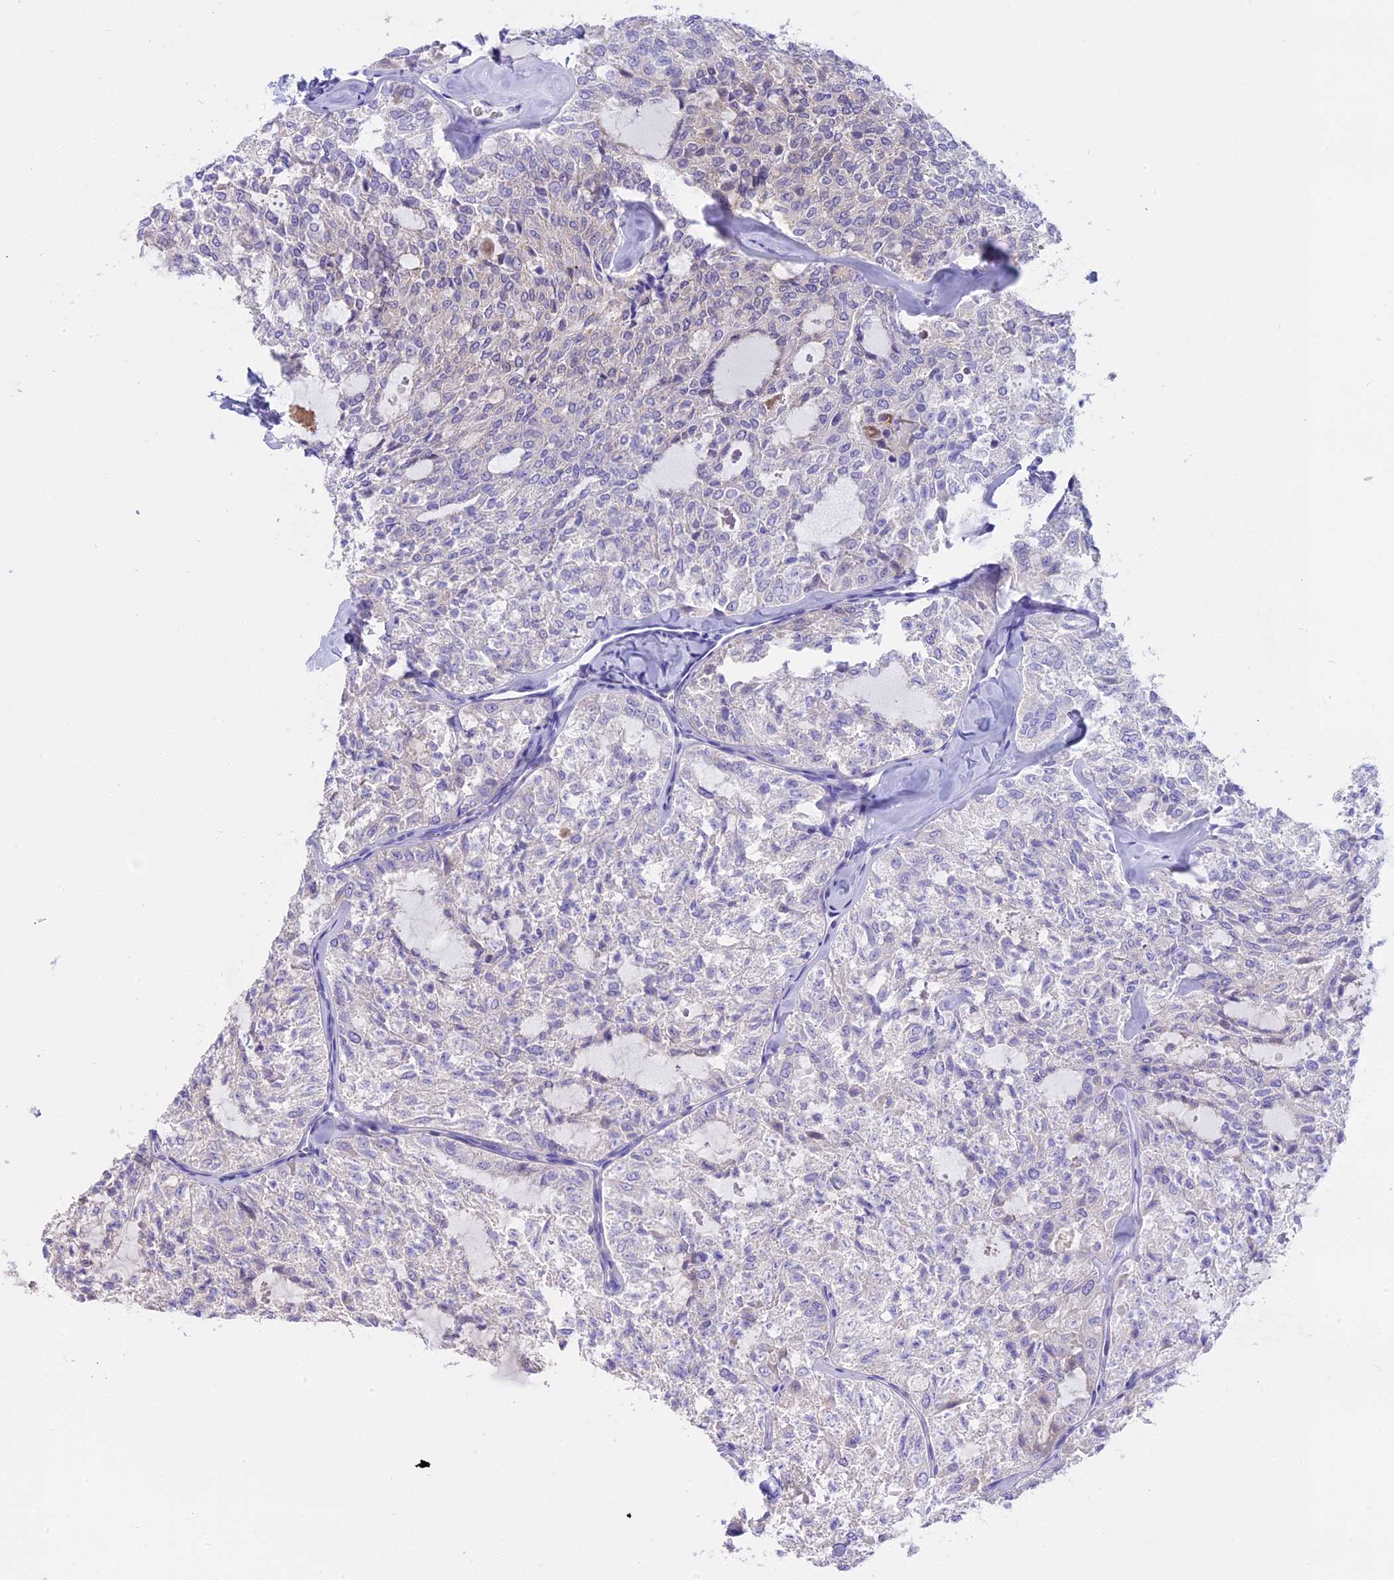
{"staining": {"intensity": "negative", "quantity": "none", "location": "none"}, "tissue": "thyroid cancer", "cell_type": "Tumor cells", "image_type": "cancer", "snomed": [{"axis": "morphology", "description": "Follicular adenoma carcinoma, NOS"}, {"axis": "topography", "description": "Thyroid gland"}], "caption": "Human thyroid cancer (follicular adenoma carcinoma) stained for a protein using IHC shows no expression in tumor cells.", "gene": "LYPD6", "patient": {"sex": "male", "age": 75}}